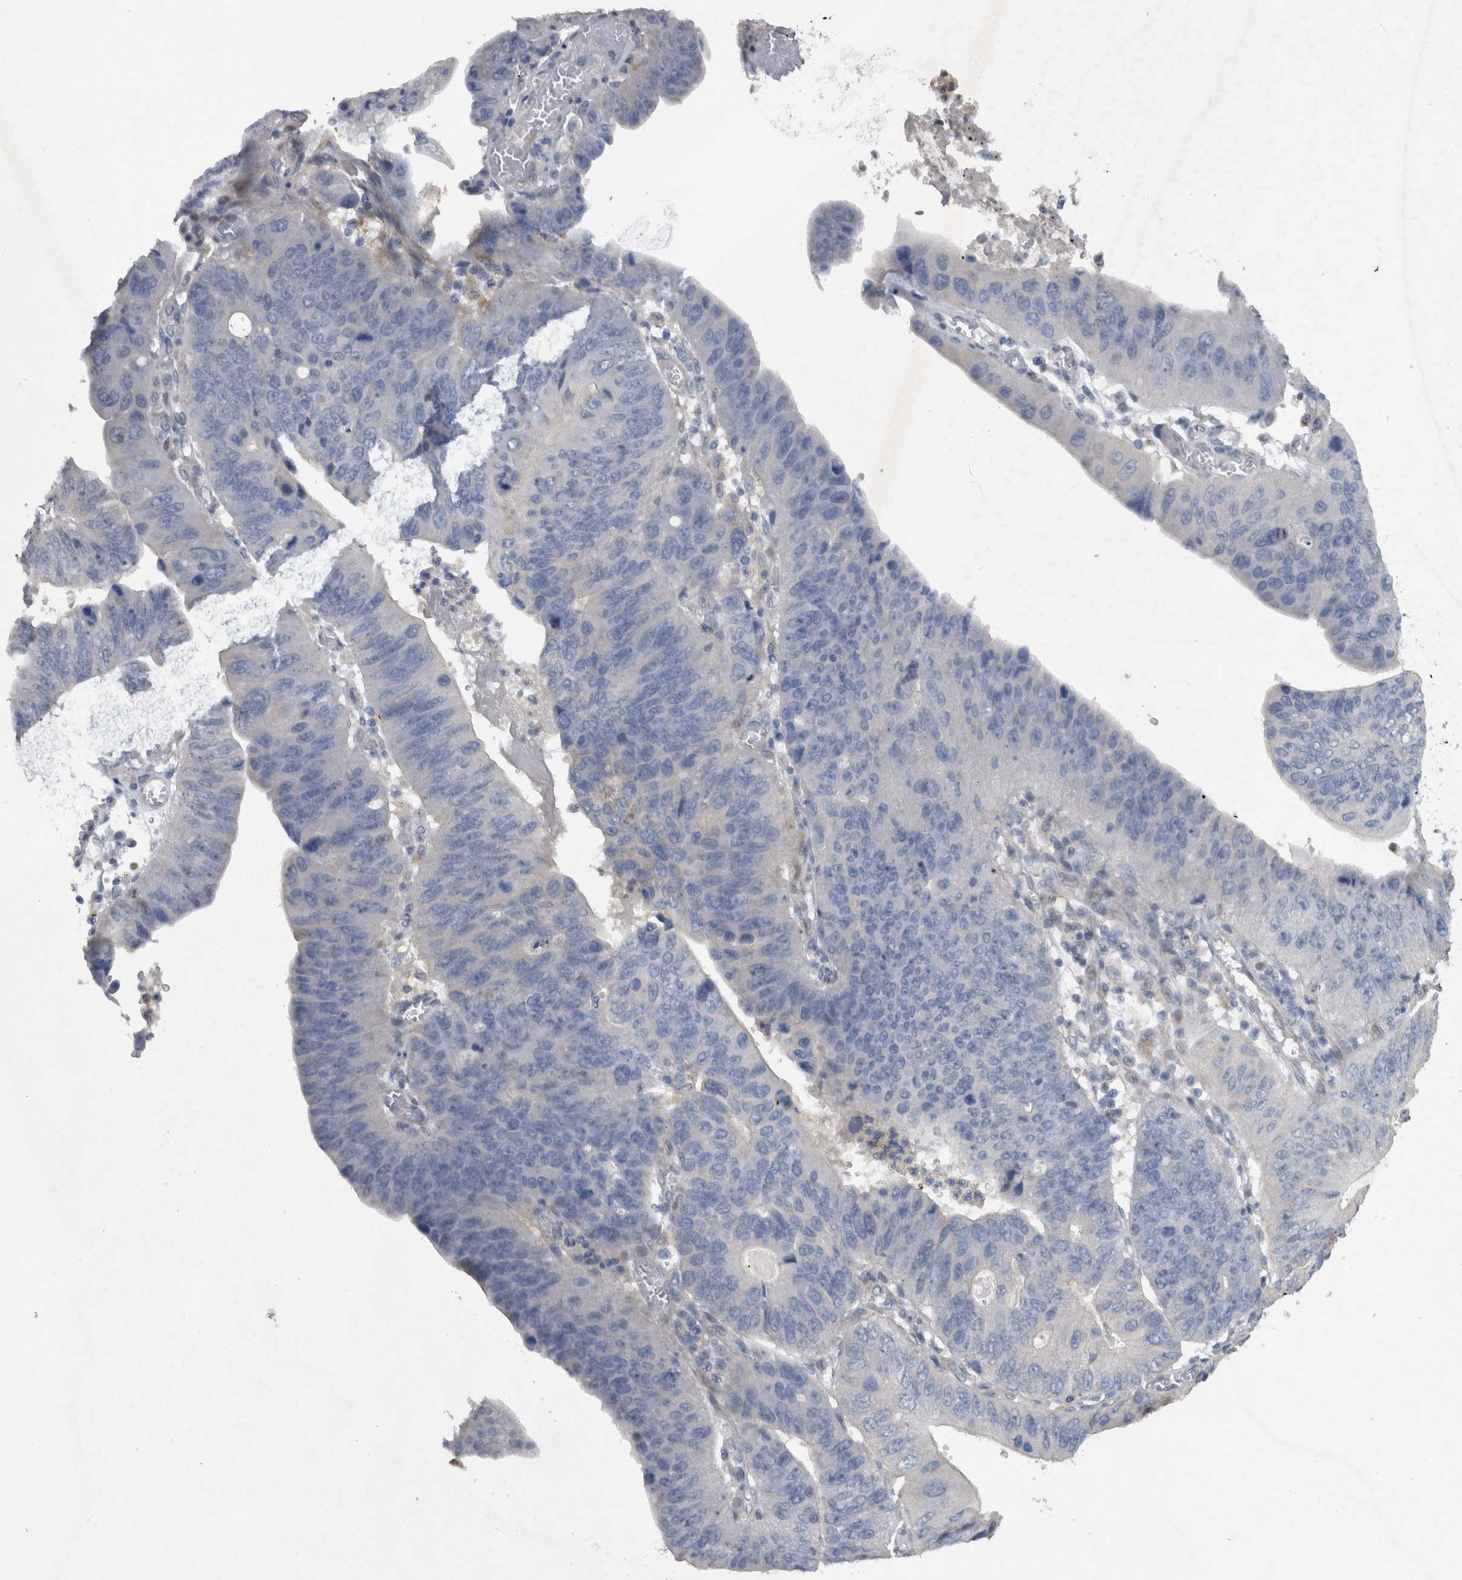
{"staining": {"intensity": "negative", "quantity": "none", "location": "none"}, "tissue": "stomach cancer", "cell_type": "Tumor cells", "image_type": "cancer", "snomed": [{"axis": "morphology", "description": "Adenocarcinoma, NOS"}, {"axis": "topography", "description": "Stomach"}], "caption": "Tumor cells show no significant positivity in stomach cancer (adenocarcinoma).", "gene": "NT5C2", "patient": {"sex": "male", "age": 59}}